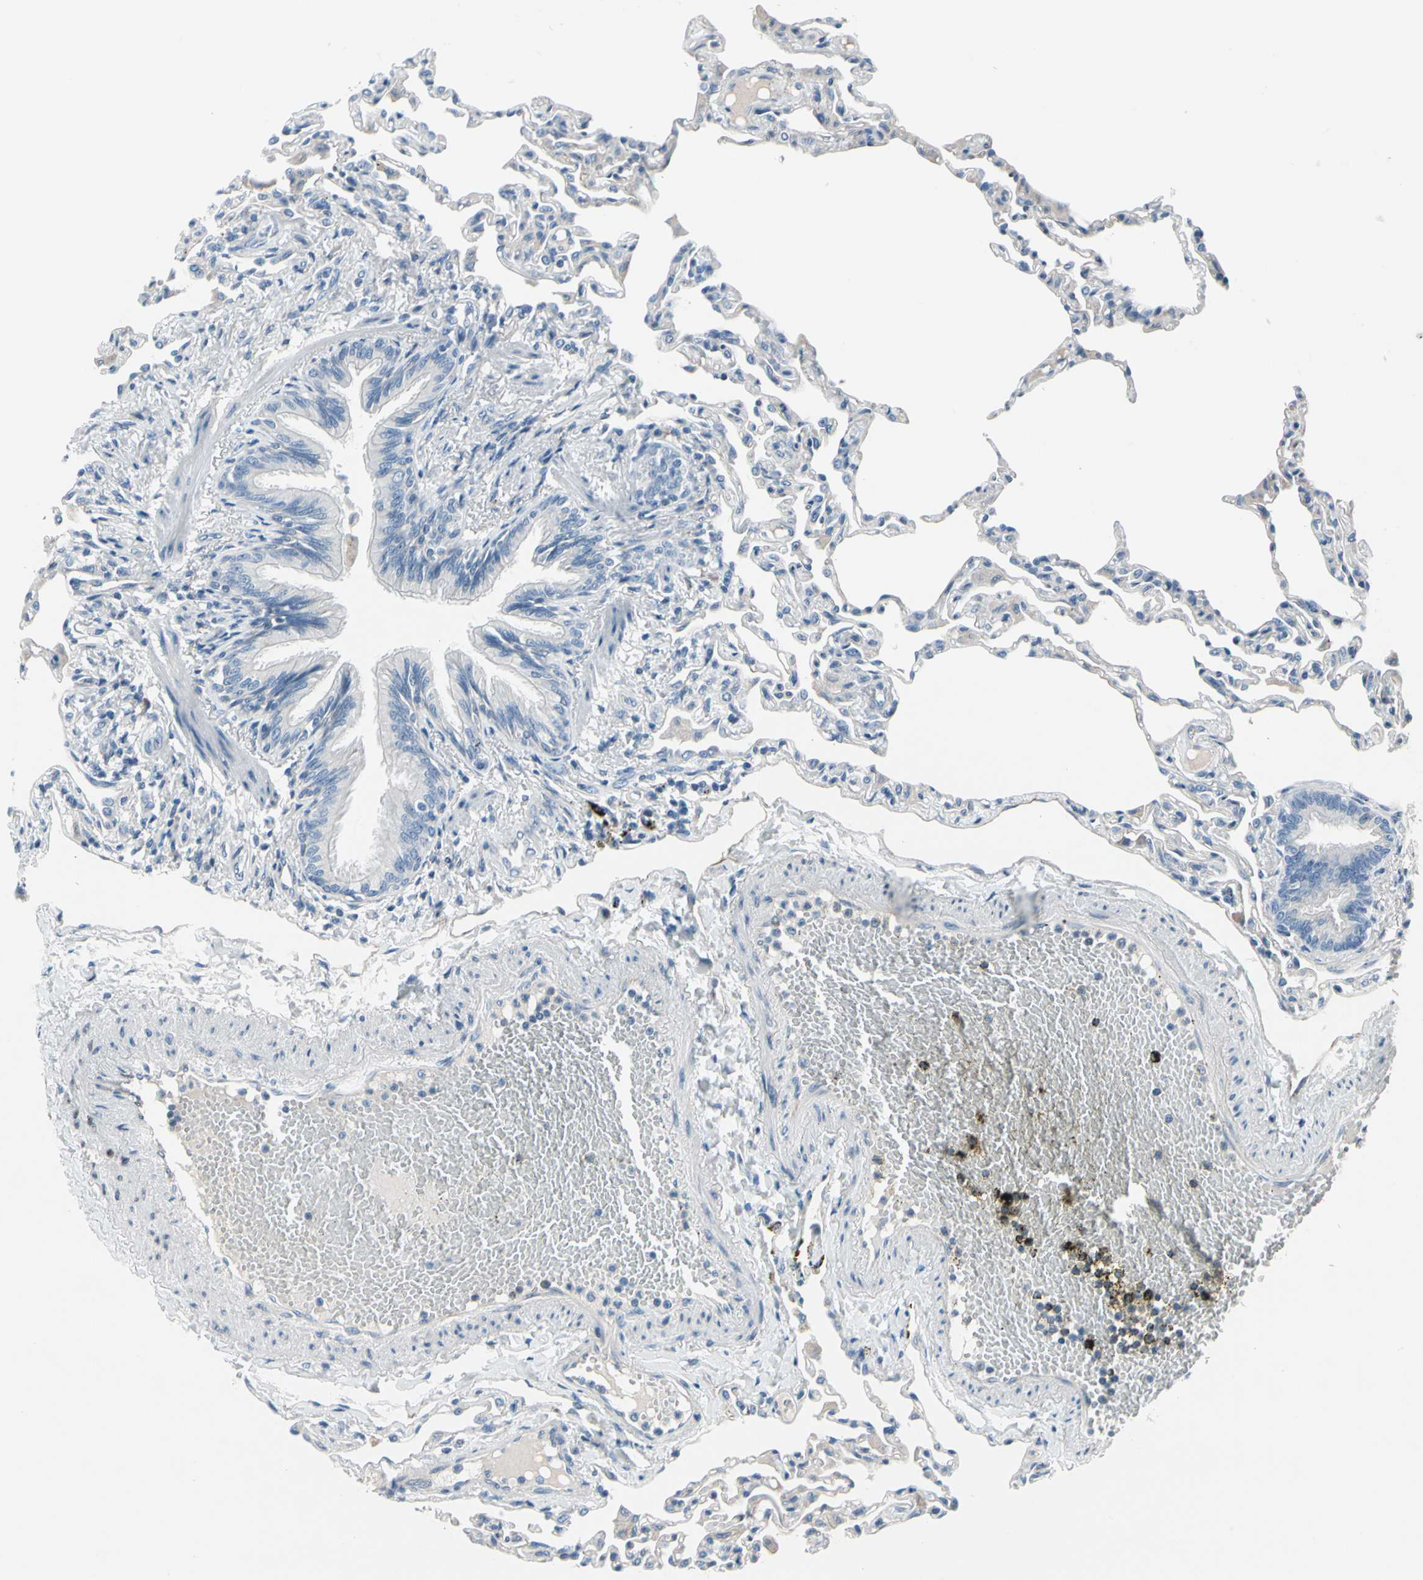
{"staining": {"intensity": "negative", "quantity": "none", "location": "none"}, "tissue": "lung", "cell_type": "Alveolar cells", "image_type": "normal", "snomed": [{"axis": "morphology", "description": "Normal tissue, NOS"}, {"axis": "topography", "description": "Lung"}], "caption": "Immunohistochemical staining of unremarkable lung exhibits no significant positivity in alveolar cells.", "gene": "PGR", "patient": {"sex": "female", "age": 49}}